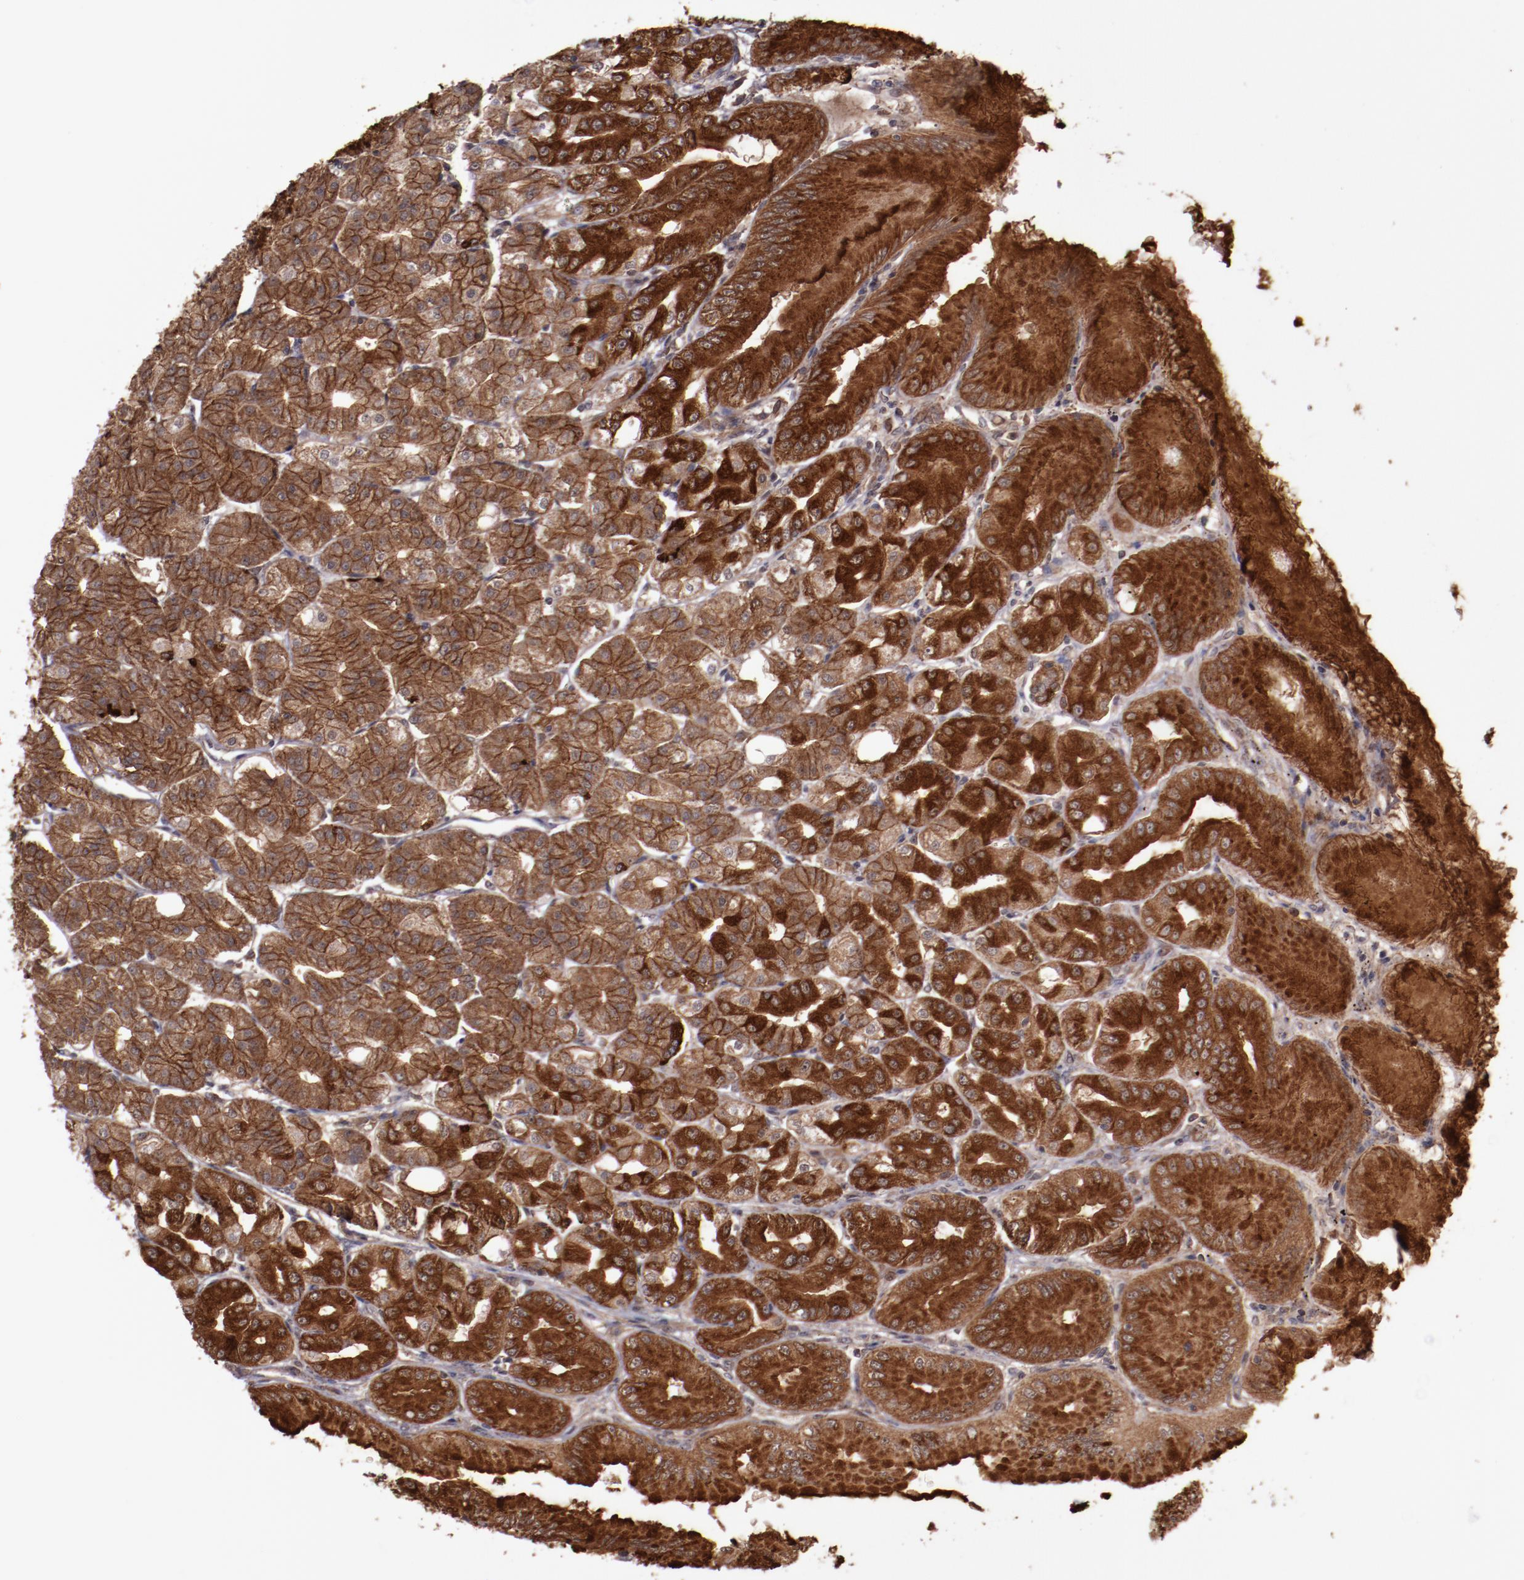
{"staining": {"intensity": "strong", "quantity": "<25%", "location": "cytoplasmic/membranous"}, "tissue": "stomach", "cell_type": "Glandular cells", "image_type": "normal", "snomed": [{"axis": "morphology", "description": "Normal tissue, NOS"}, {"axis": "topography", "description": "Stomach, lower"}], "caption": "Stomach stained with IHC exhibits strong cytoplasmic/membranous expression in about <25% of glandular cells.", "gene": "FTSJ1", "patient": {"sex": "male", "age": 71}}